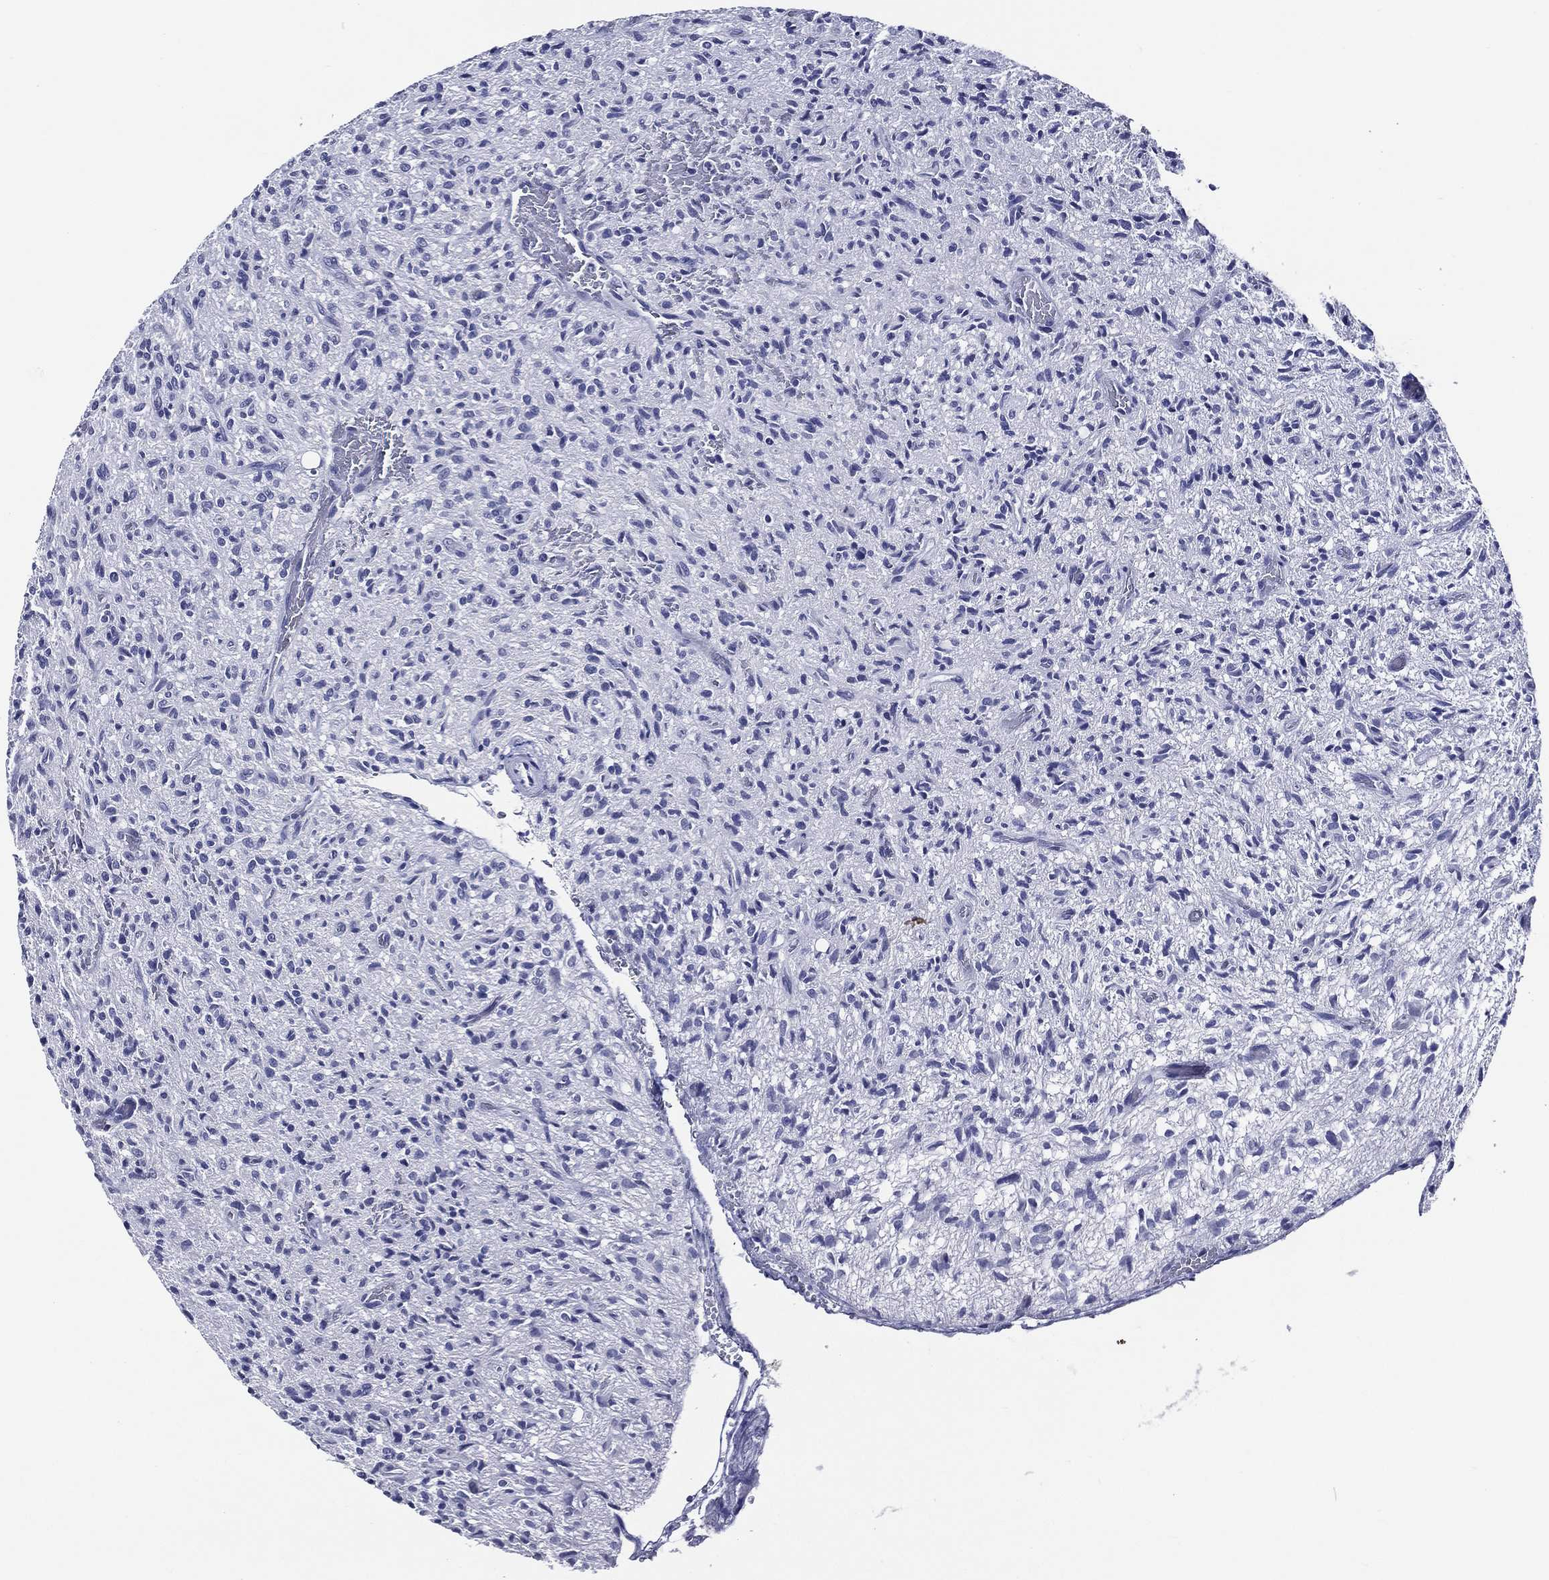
{"staining": {"intensity": "negative", "quantity": "none", "location": "none"}, "tissue": "glioma", "cell_type": "Tumor cells", "image_type": "cancer", "snomed": [{"axis": "morphology", "description": "Glioma, malignant, High grade"}, {"axis": "topography", "description": "Brain"}], "caption": "Tumor cells show no significant protein positivity in glioma. The staining was performed using DAB to visualize the protein expression in brown, while the nuclei were stained in blue with hematoxylin (Magnification: 20x).", "gene": "ACE2", "patient": {"sex": "male", "age": 64}}